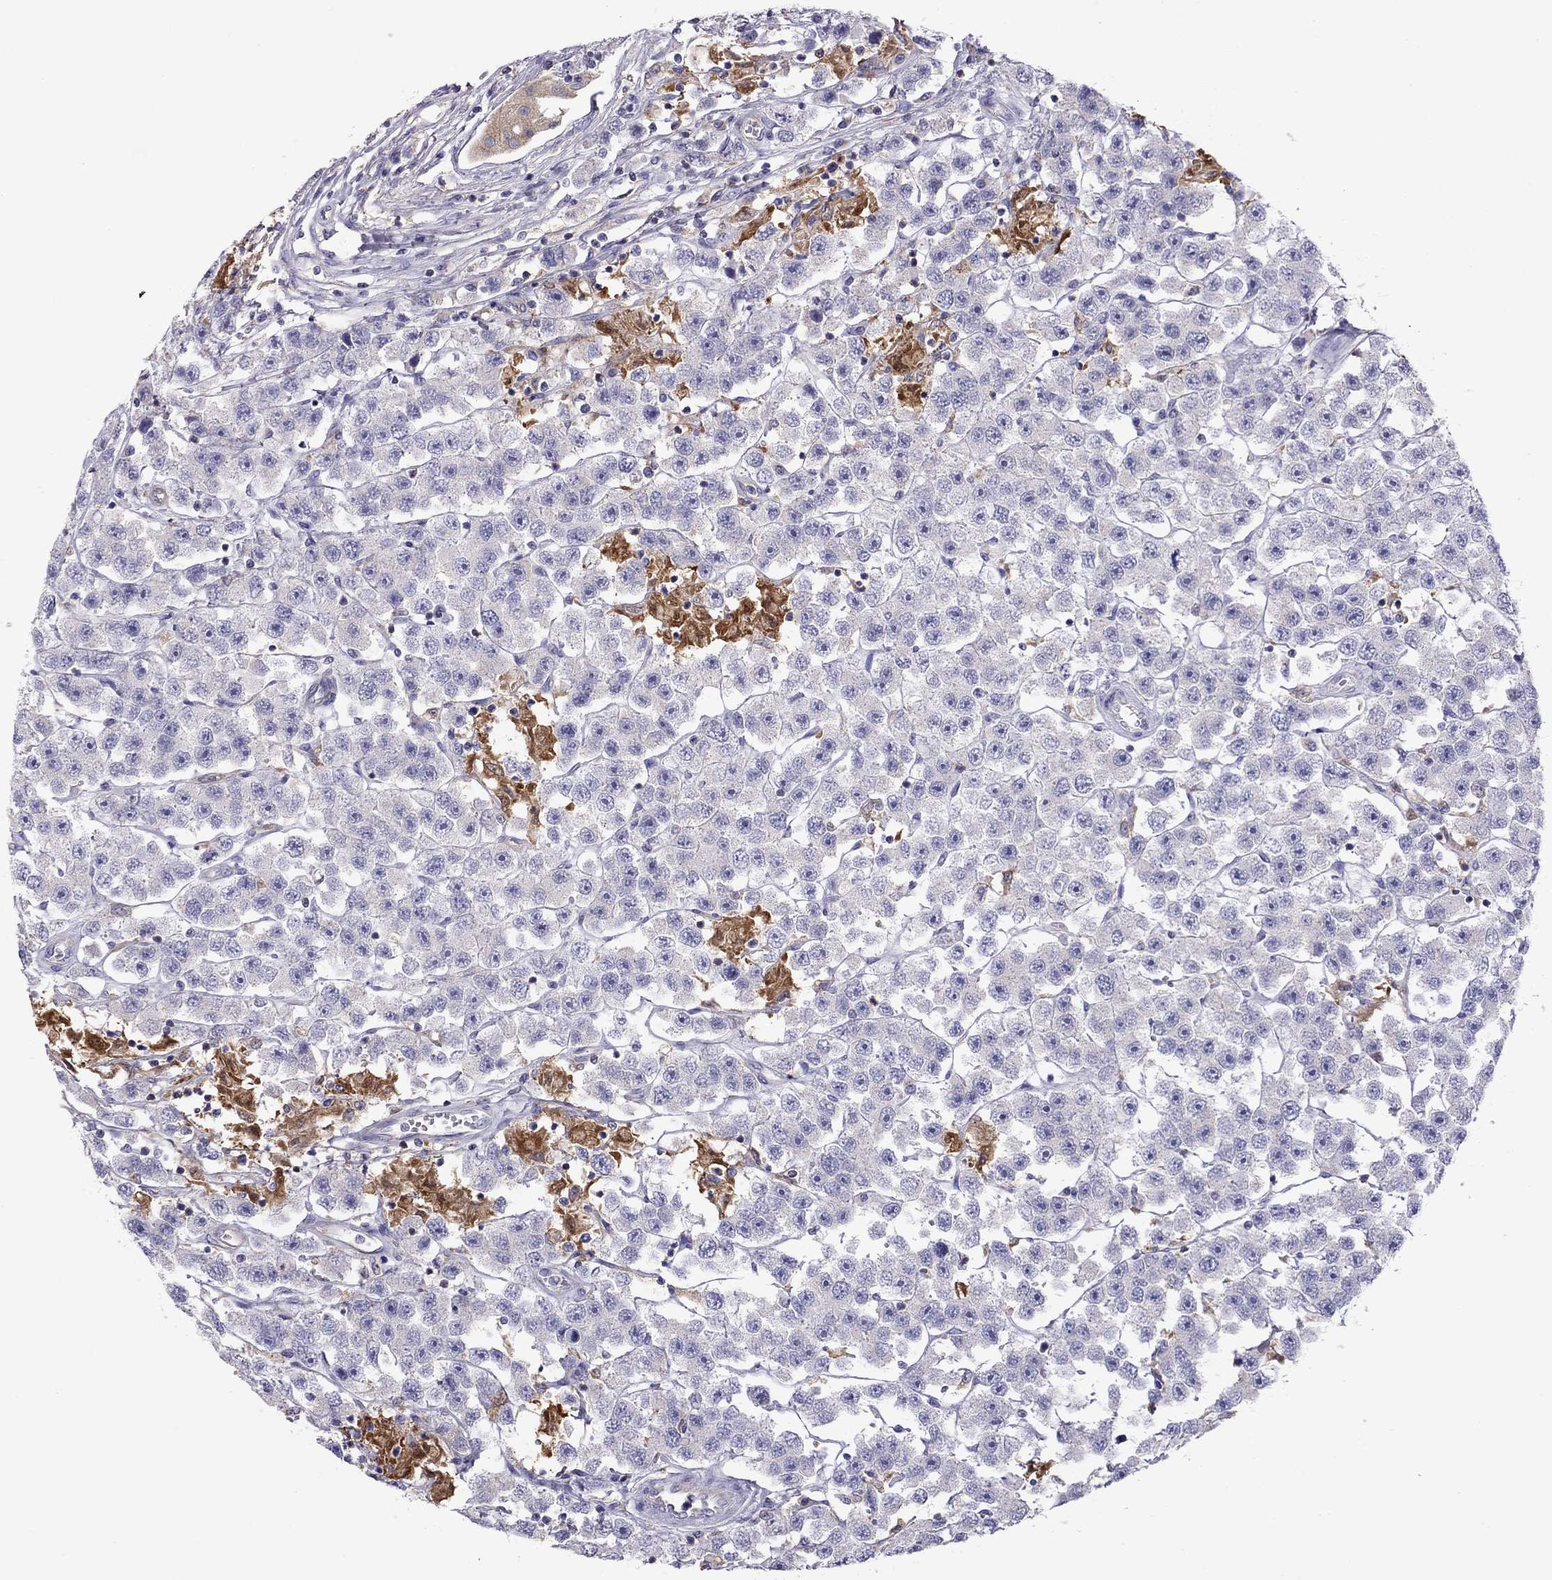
{"staining": {"intensity": "negative", "quantity": "none", "location": "none"}, "tissue": "testis cancer", "cell_type": "Tumor cells", "image_type": "cancer", "snomed": [{"axis": "morphology", "description": "Seminoma, NOS"}, {"axis": "topography", "description": "Testis"}], "caption": "Tumor cells show no significant protein positivity in testis seminoma.", "gene": "ALOX15B", "patient": {"sex": "male", "age": 45}}